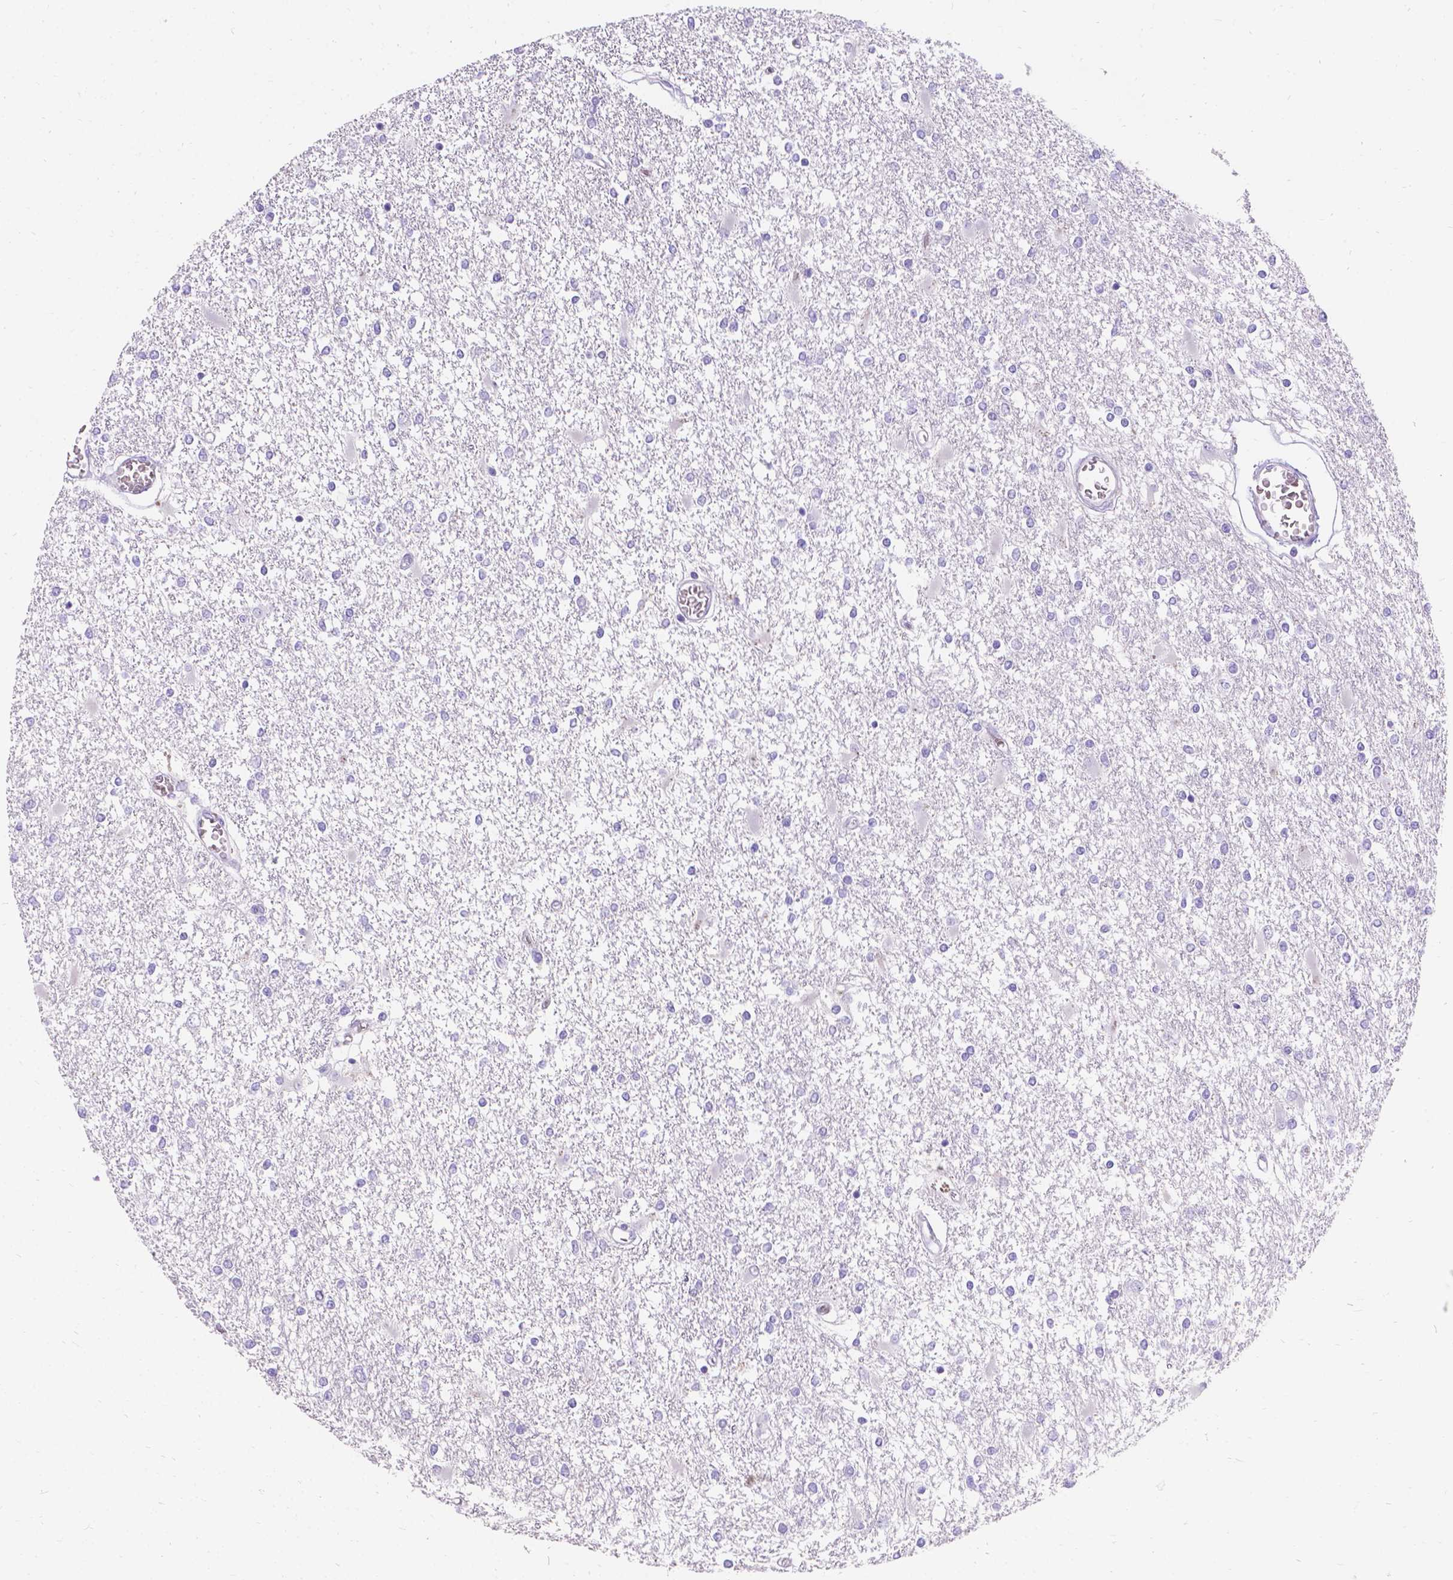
{"staining": {"intensity": "negative", "quantity": "none", "location": "none"}, "tissue": "glioma", "cell_type": "Tumor cells", "image_type": "cancer", "snomed": [{"axis": "morphology", "description": "Glioma, malignant, High grade"}, {"axis": "topography", "description": "Cerebral cortex"}], "caption": "Histopathology image shows no protein positivity in tumor cells of malignant glioma (high-grade) tissue.", "gene": "GNRHR", "patient": {"sex": "male", "age": 79}}